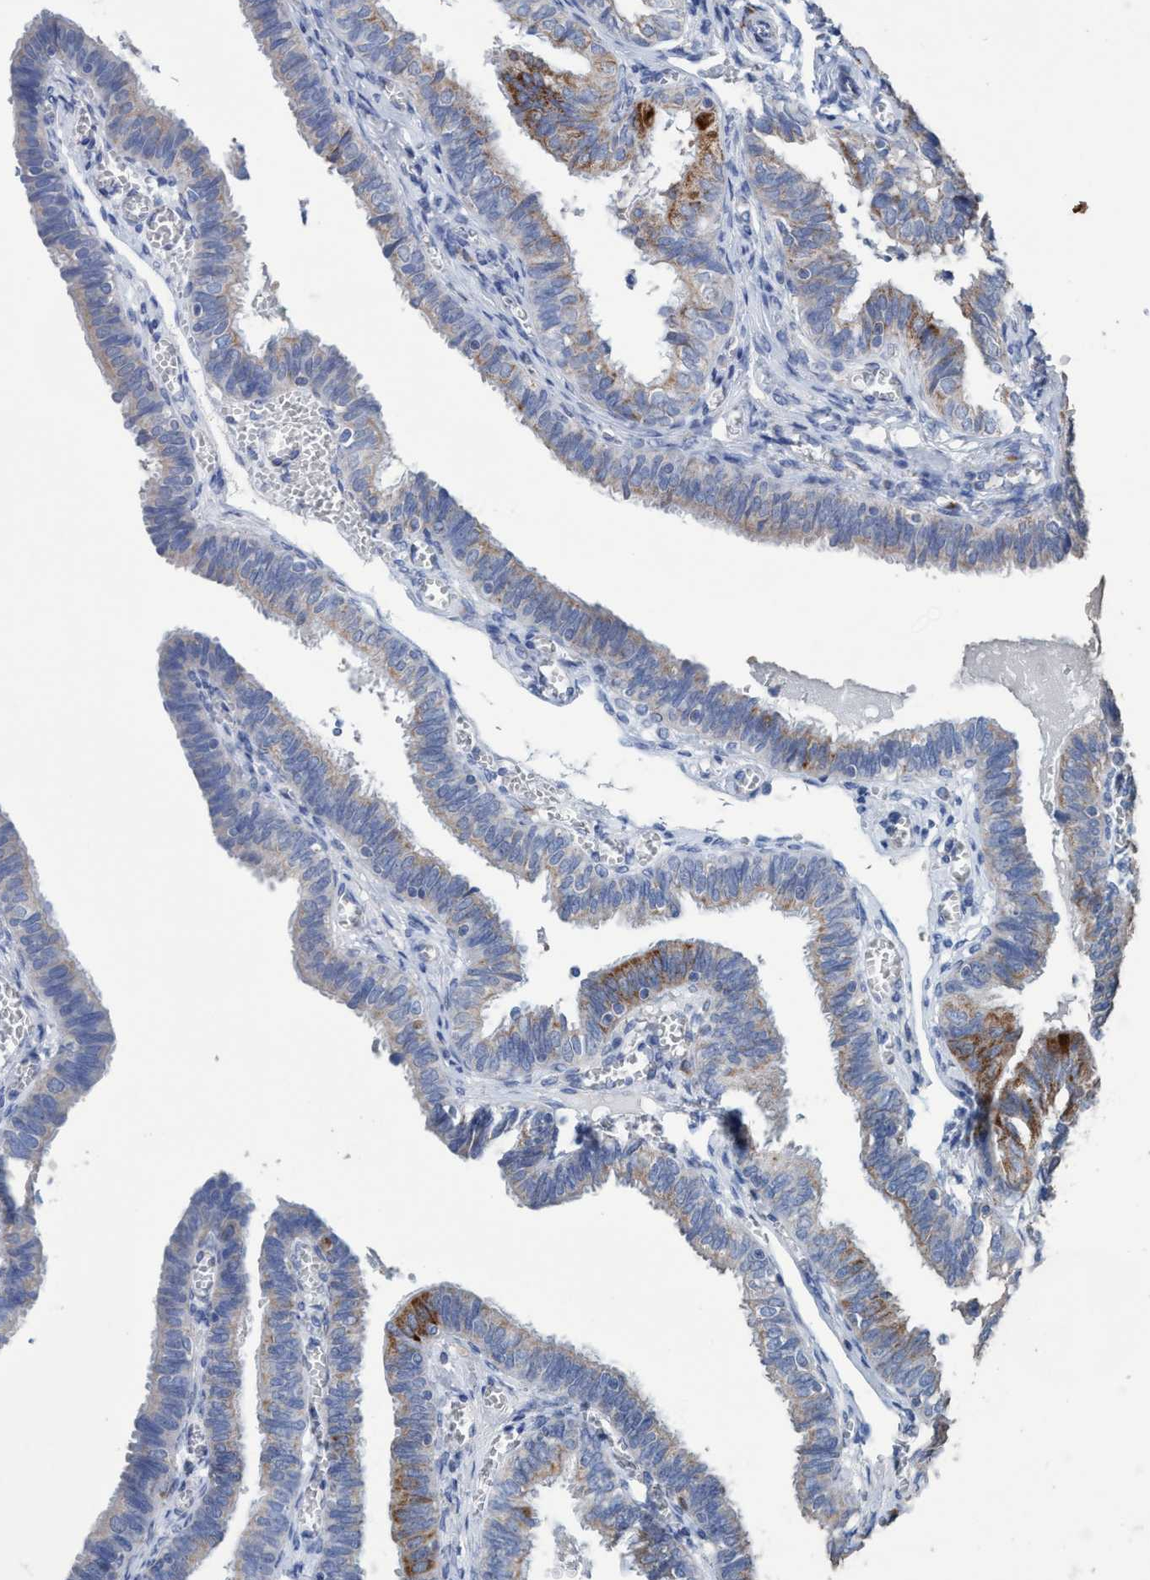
{"staining": {"intensity": "moderate", "quantity": "<25%", "location": "cytoplasmic/membranous"}, "tissue": "fallopian tube", "cell_type": "Glandular cells", "image_type": "normal", "snomed": [{"axis": "morphology", "description": "Normal tissue, NOS"}, {"axis": "topography", "description": "Fallopian tube"}], "caption": "Glandular cells display low levels of moderate cytoplasmic/membranous positivity in approximately <25% of cells in benign human fallopian tube. The protein is stained brown, and the nuclei are stained in blue (DAB IHC with brightfield microscopy, high magnification).", "gene": "RSAD1", "patient": {"sex": "female", "age": 46}}